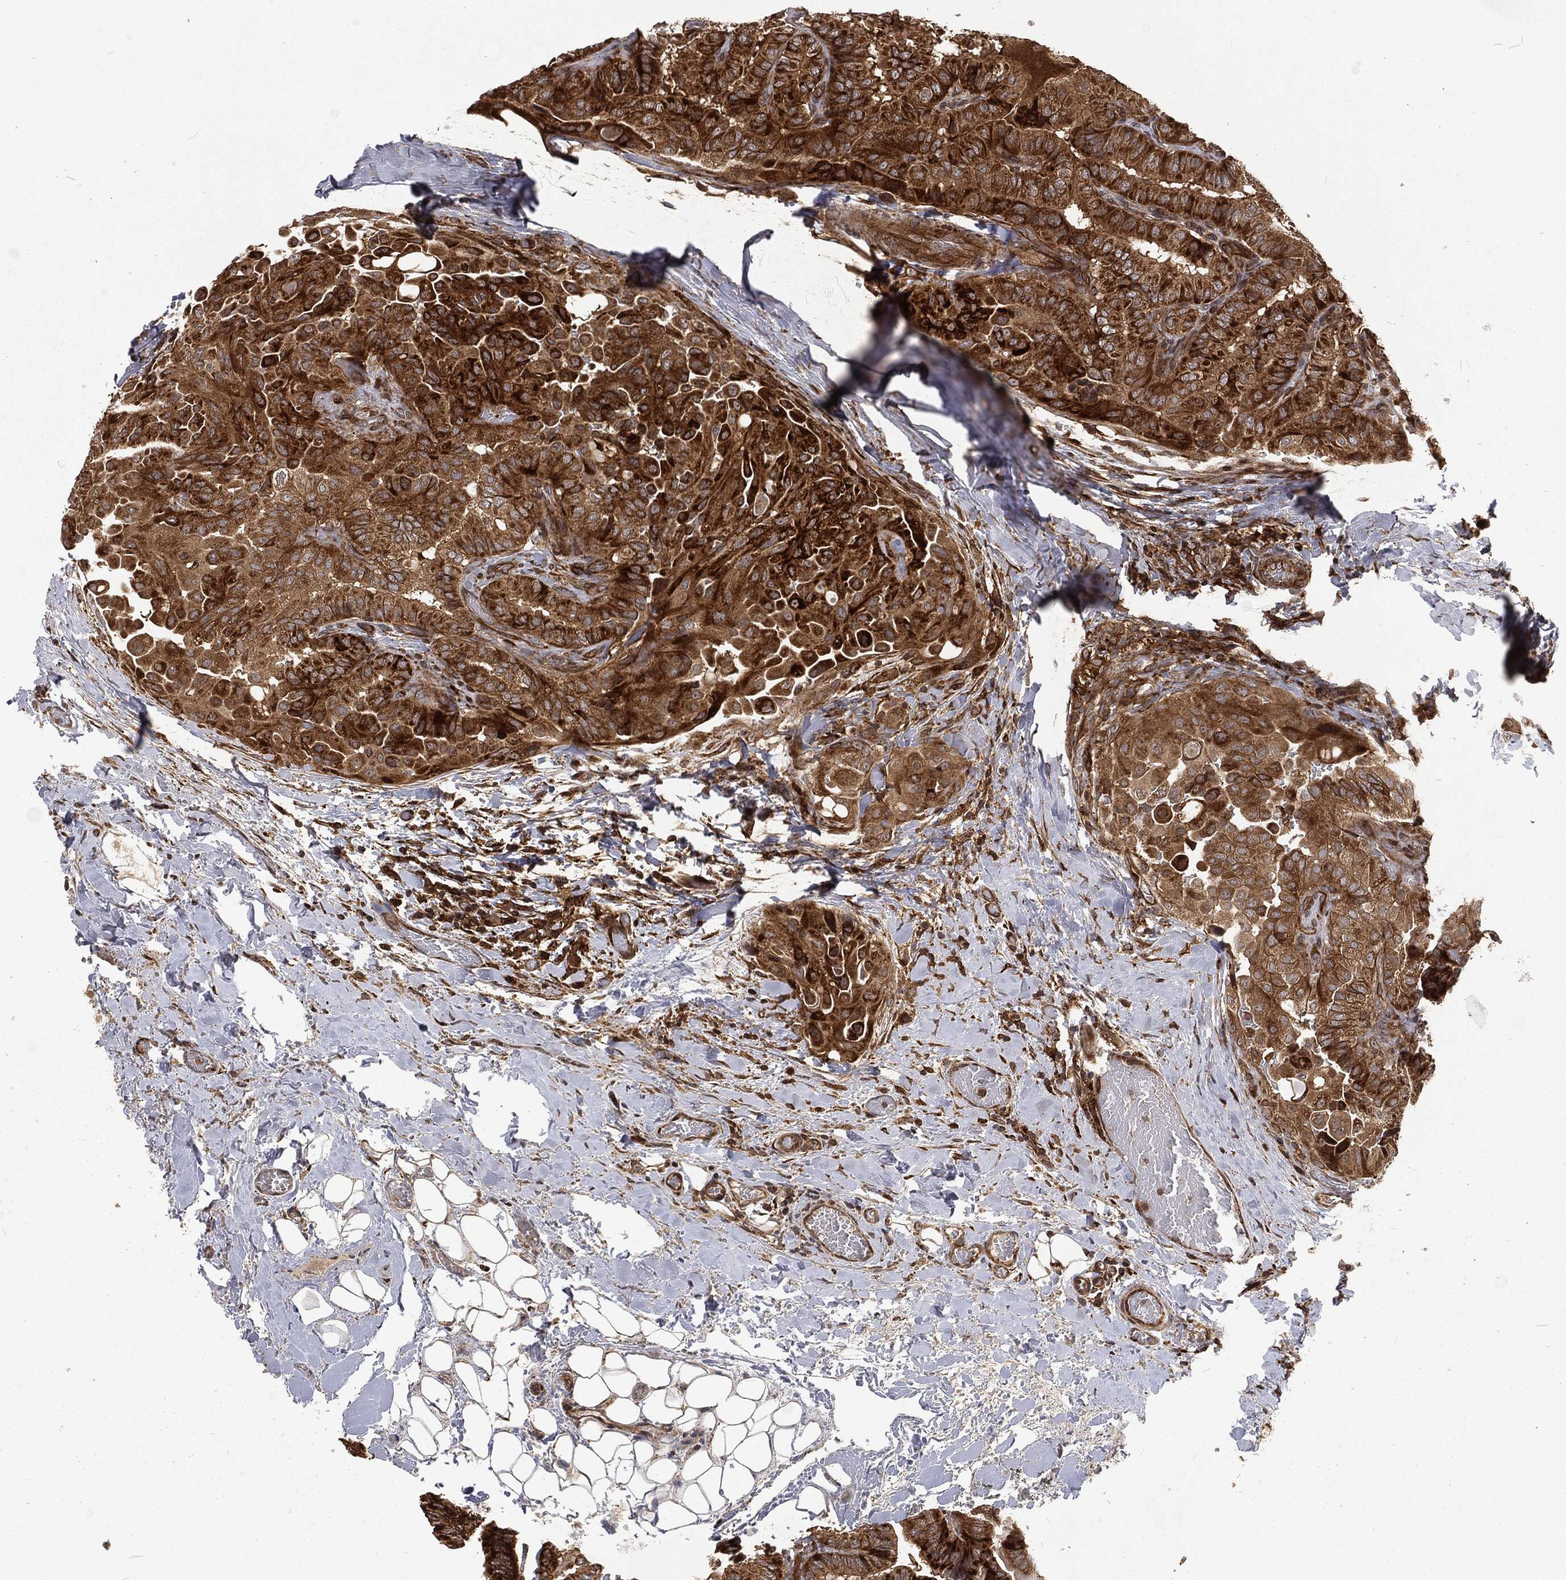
{"staining": {"intensity": "strong", "quantity": ">75%", "location": "cytoplasmic/membranous"}, "tissue": "thyroid cancer", "cell_type": "Tumor cells", "image_type": "cancer", "snomed": [{"axis": "morphology", "description": "Papillary adenocarcinoma, NOS"}, {"axis": "topography", "description": "Thyroid gland"}], "caption": "Immunohistochemistry of papillary adenocarcinoma (thyroid) reveals high levels of strong cytoplasmic/membranous expression in approximately >75% of tumor cells. (DAB (3,3'-diaminobenzidine) IHC with brightfield microscopy, high magnification).", "gene": "RFTN1", "patient": {"sex": "female", "age": 68}}